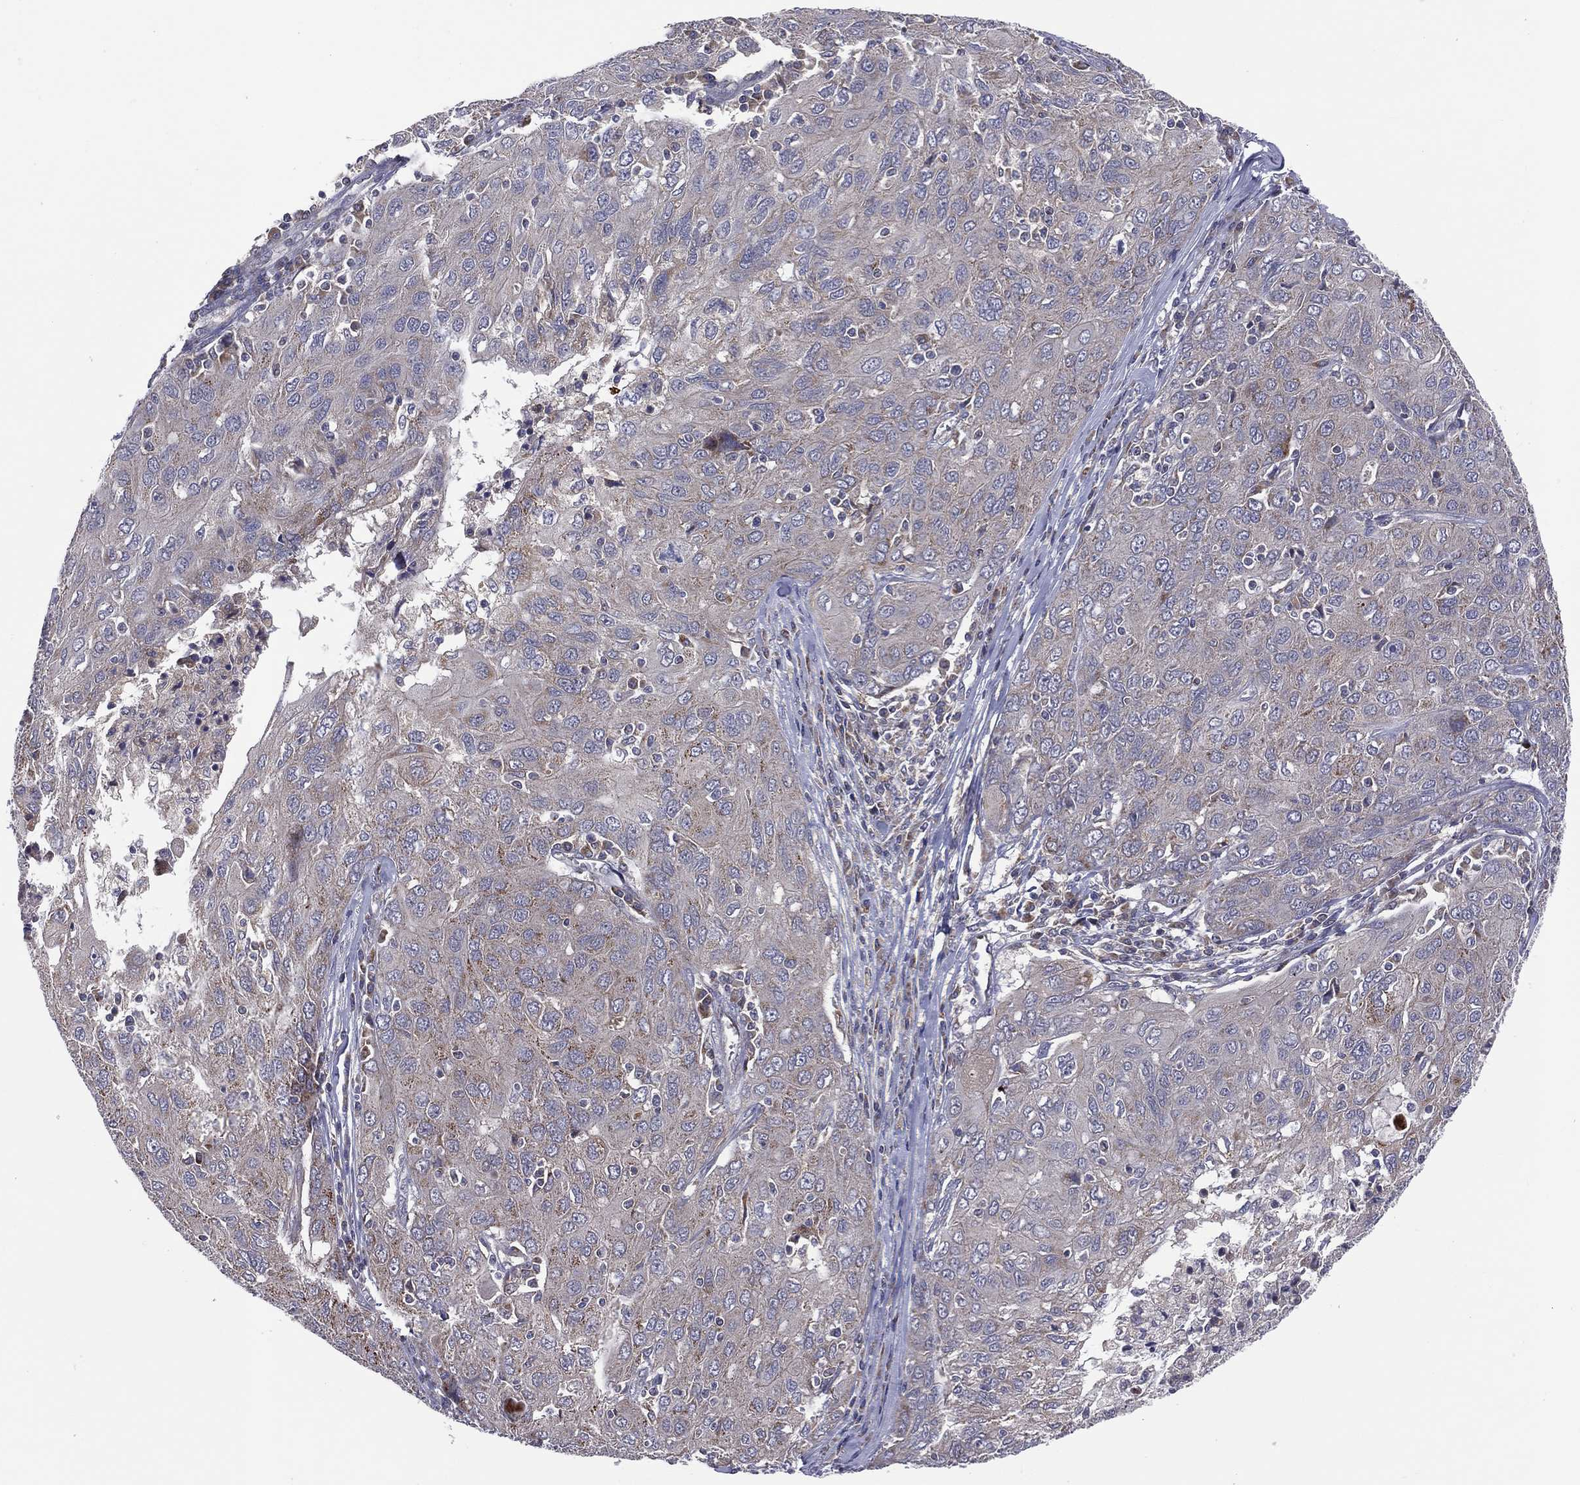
{"staining": {"intensity": "moderate", "quantity": "<25%", "location": "cytoplasmic/membranous"}, "tissue": "ovarian cancer", "cell_type": "Tumor cells", "image_type": "cancer", "snomed": [{"axis": "morphology", "description": "Carcinoma, endometroid"}, {"axis": "topography", "description": "Ovary"}], "caption": "Protein expression analysis of ovarian cancer displays moderate cytoplasmic/membranous positivity in about <25% of tumor cells. (DAB = brown stain, brightfield microscopy at high magnification).", "gene": "STARD3", "patient": {"sex": "female", "age": 50}}